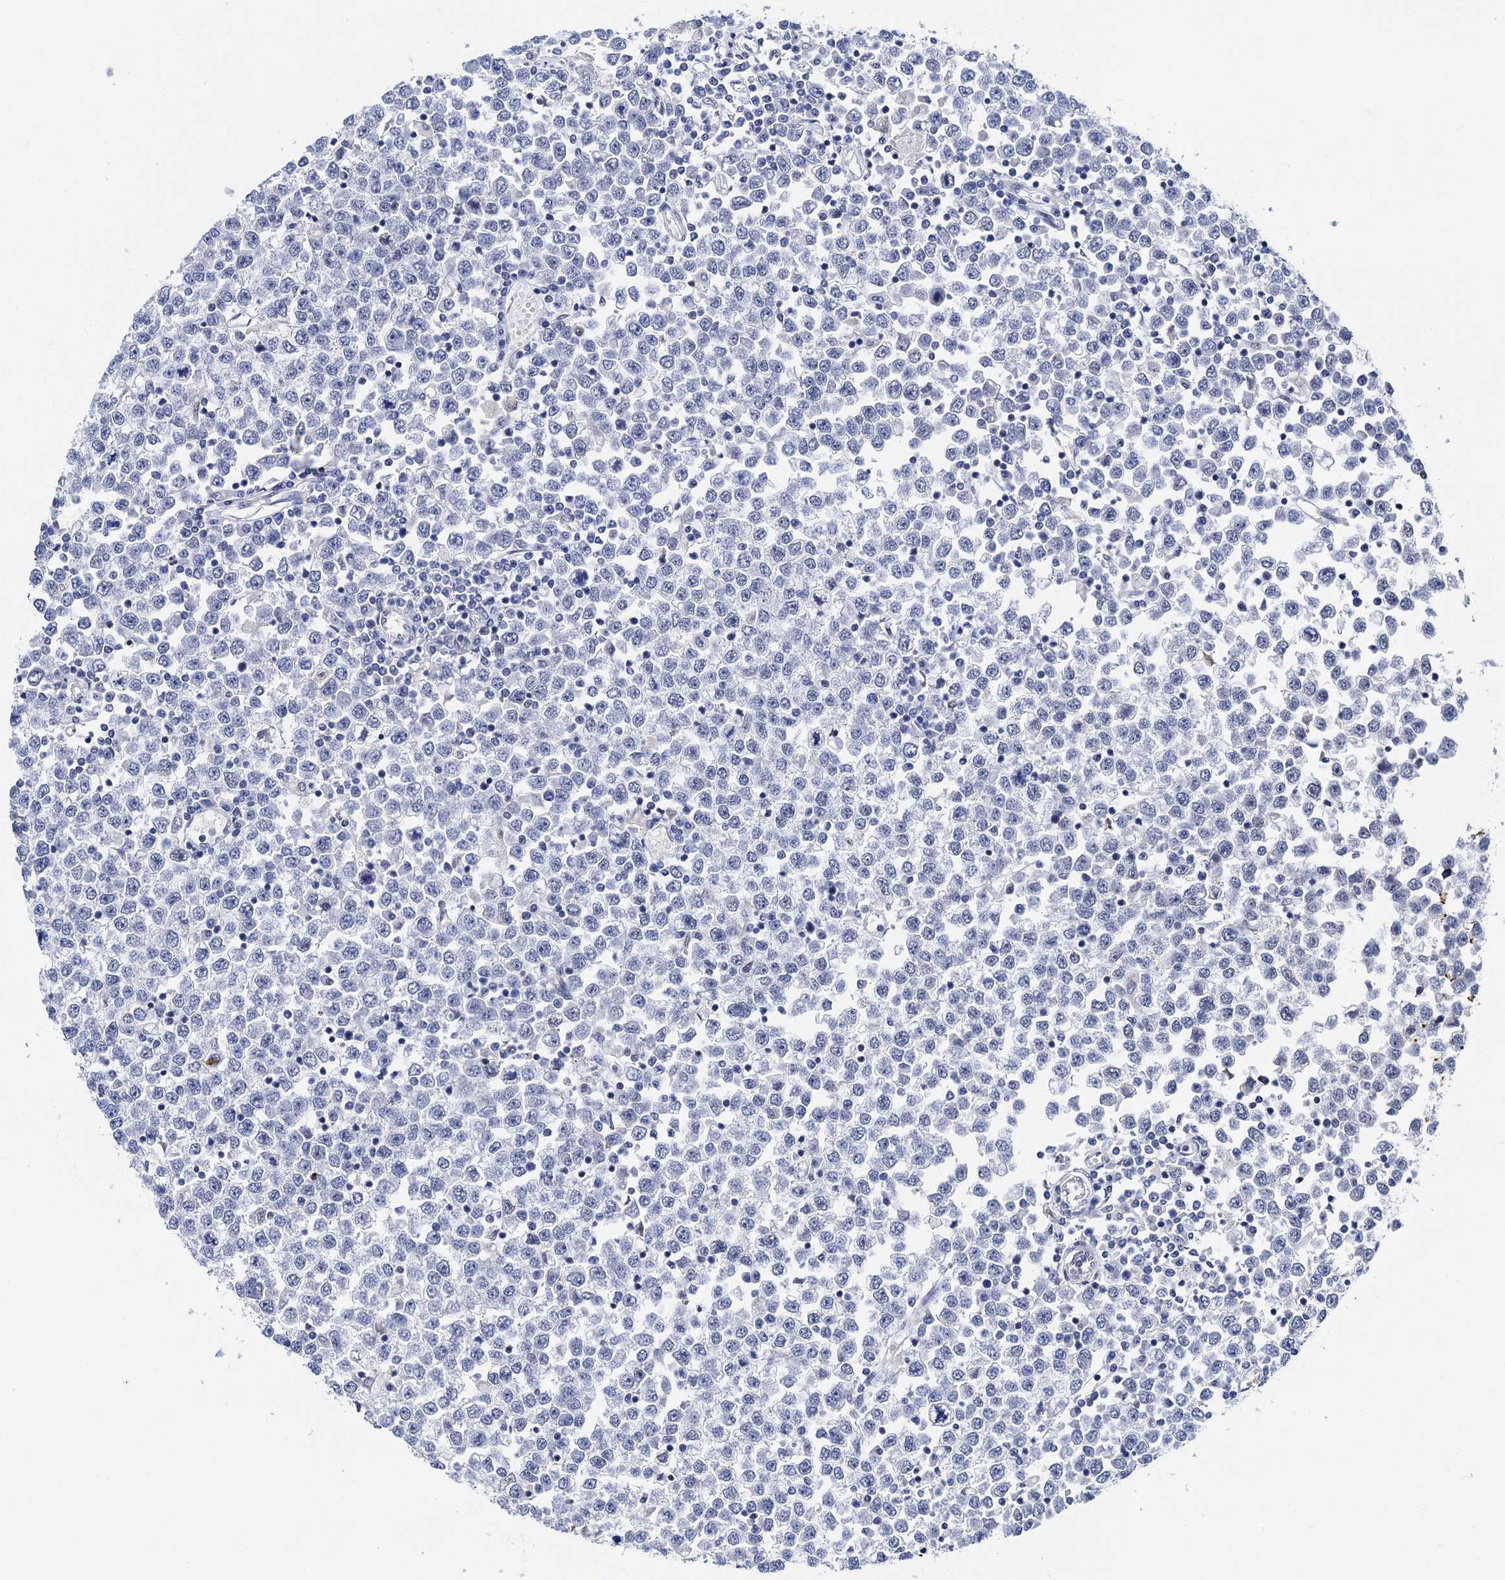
{"staining": {"intensity": "negative", "quantity": "none", "location": "none"}, "tissue": "testis cancer", "cell_type": "Tumor cells", "image_type": "cancer", "snomed": [{"axis": "morphology", "description": "Seminoma, NOS"}, {"axis": "topography", "description": "Testis"}], "caption": "Protein analysis of seminoma (testis) exhibits no significant expression in tumor cells.", "gene": "C16orf87", "patient": {"sex": "male", "age": 65}}